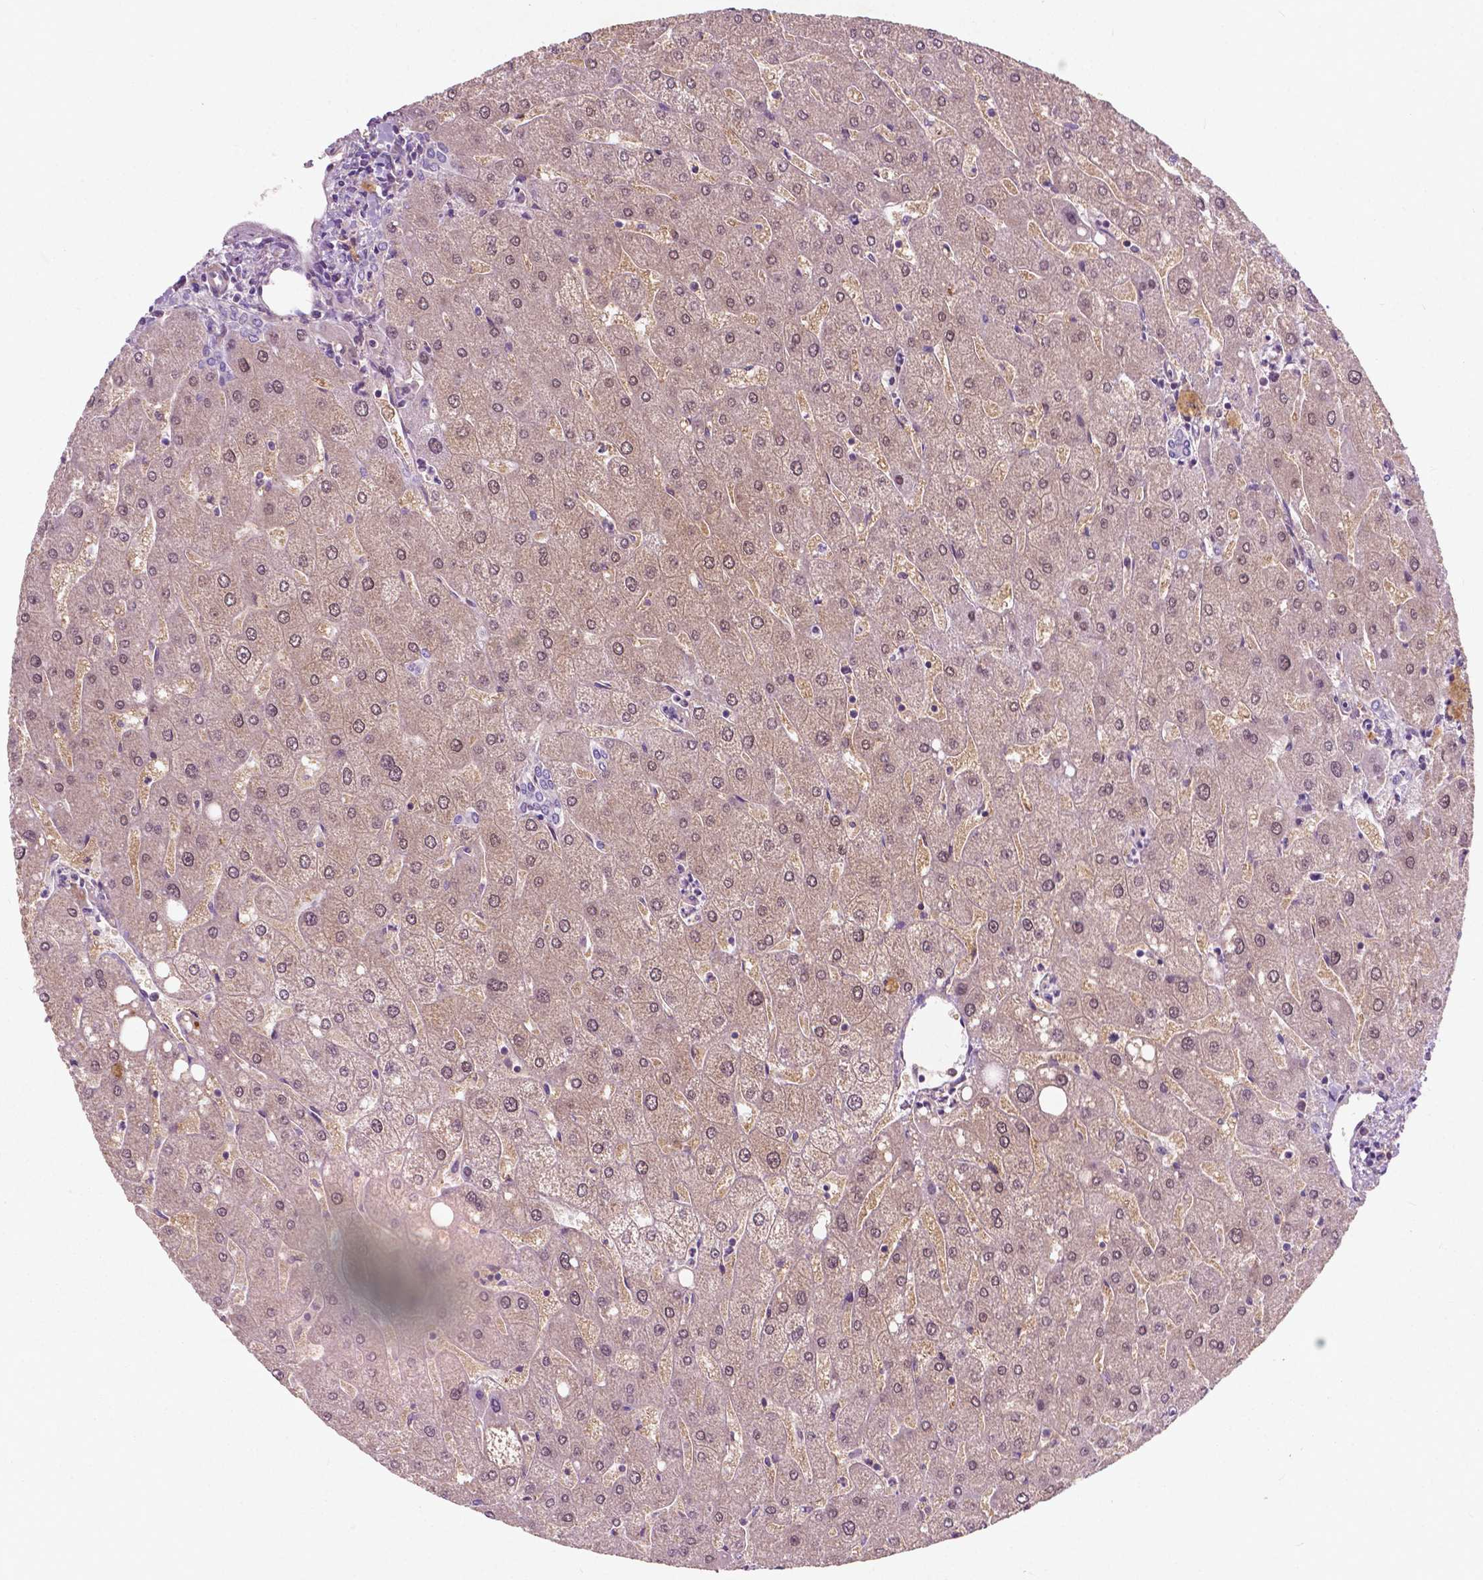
{"staining": {"intensity": "negative", "quantity": "none", "location": "none"}, "tissue": "liver", "cell_type": "Cholangiocytes", "image_type": "normal", "snomed": [{"axis": "morphology", "description": "Normal tissue, NOS"}, {"axis": "topography", "description": "Liver"}], "caption": "A high-resolution photomicrograph shows IHC staining of normal liver, which displays no significant staining in cholangiocytes.", "gene": "GPR37", "patient": {"sex": "male", "age": 67}}